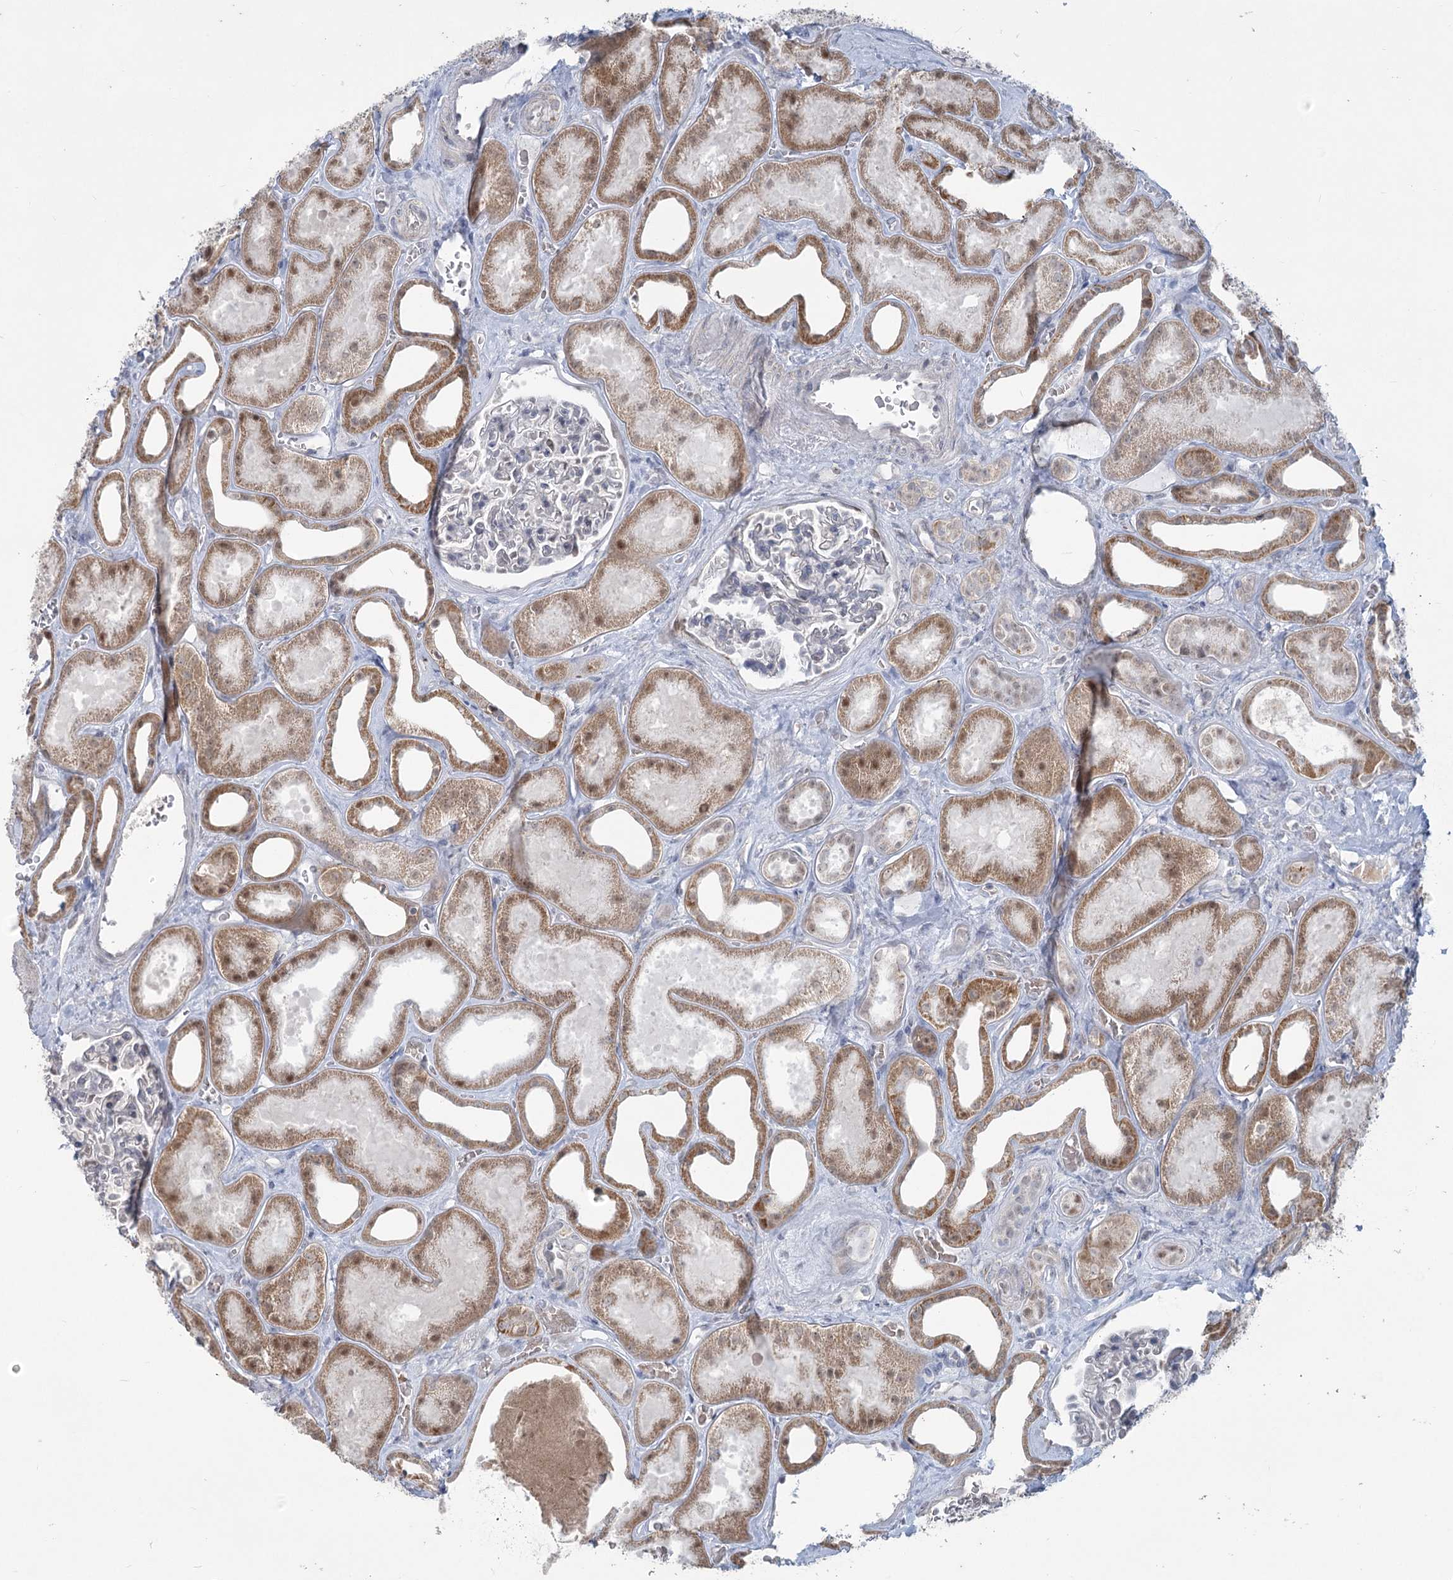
{"staining": {"intensity": "negative", "quantity": "none", "location": "none"}, "tissue": "kidney", "cell_type": "Cells in glomeruli", "image_type": "normal", "snomed": [{"axis": "morphology", "description": "Normal tissue, NOS"}, {"axis": "morphology", "description": "Adenocarcinoma, NOS"}, {"axis": "topography", "description": "Kidney"}], "caption": "This is an IHC photomicrograph of benign human kidney. There is no staining in cells in glomeruli.", "gene": "MTG1", "patient": {"sex": "female", "age": 68}}